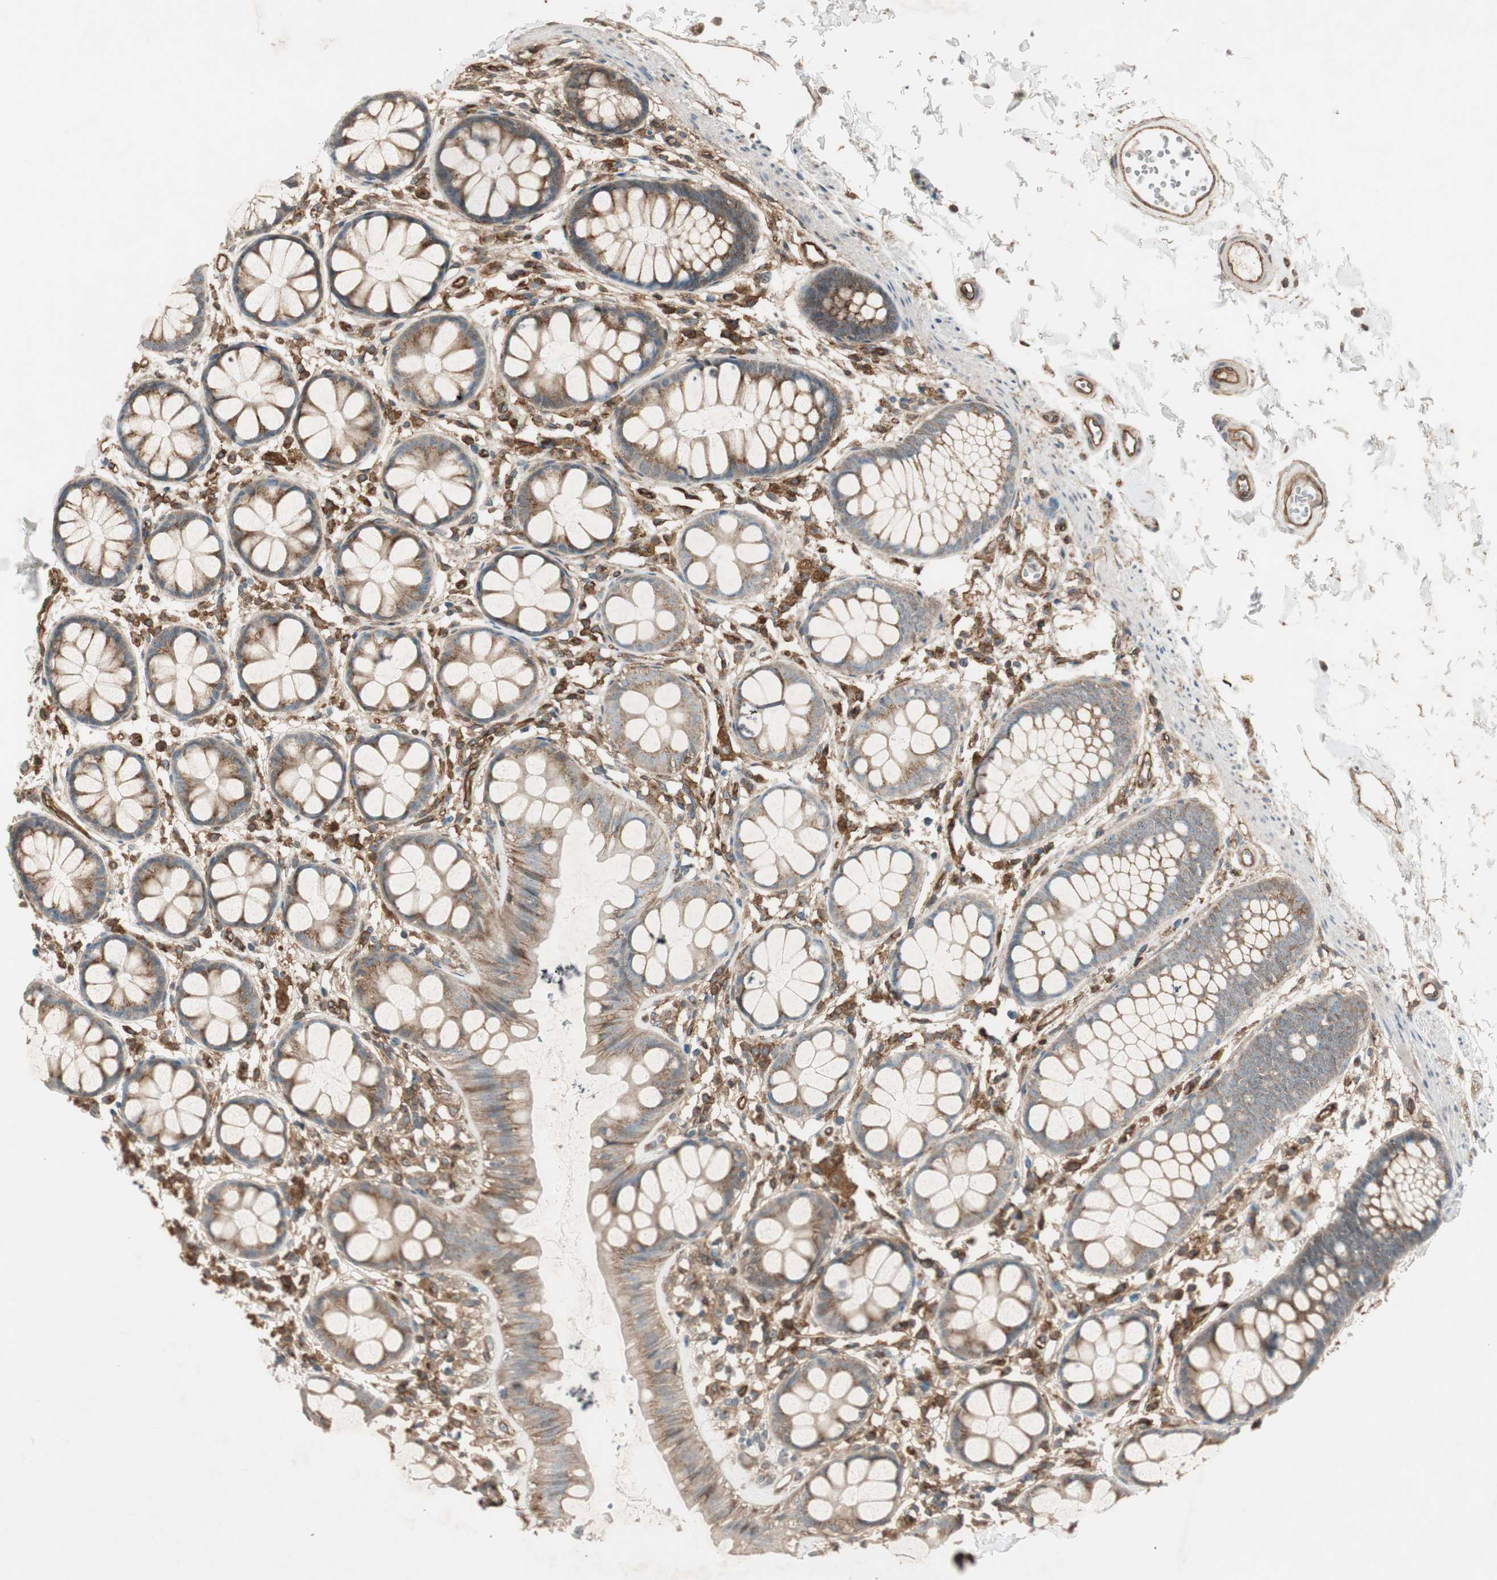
{"staining": {"intensity": "moderate", "quantity": ">75%", "location": "cytoplasmic/membranous"}, "tissue": "rectum", "cell_type": "Glandular cells", "image_type": "normal", "snomed": [{"axis": "morphology", "description": "Normal tissue, NOS"}, {"axis": "topography", "description": "Rectum"}], "caption": "This image demonstrates benign rectum stained with immunohistochemistry to label a protein in brown. The cytoplasmic/membranous of glandular cells show moderate positivity for the protein. Nuclei are counter-stained blue.", "gene": "BTN3A3", "patient": {"sex": "female", "age": 66}}